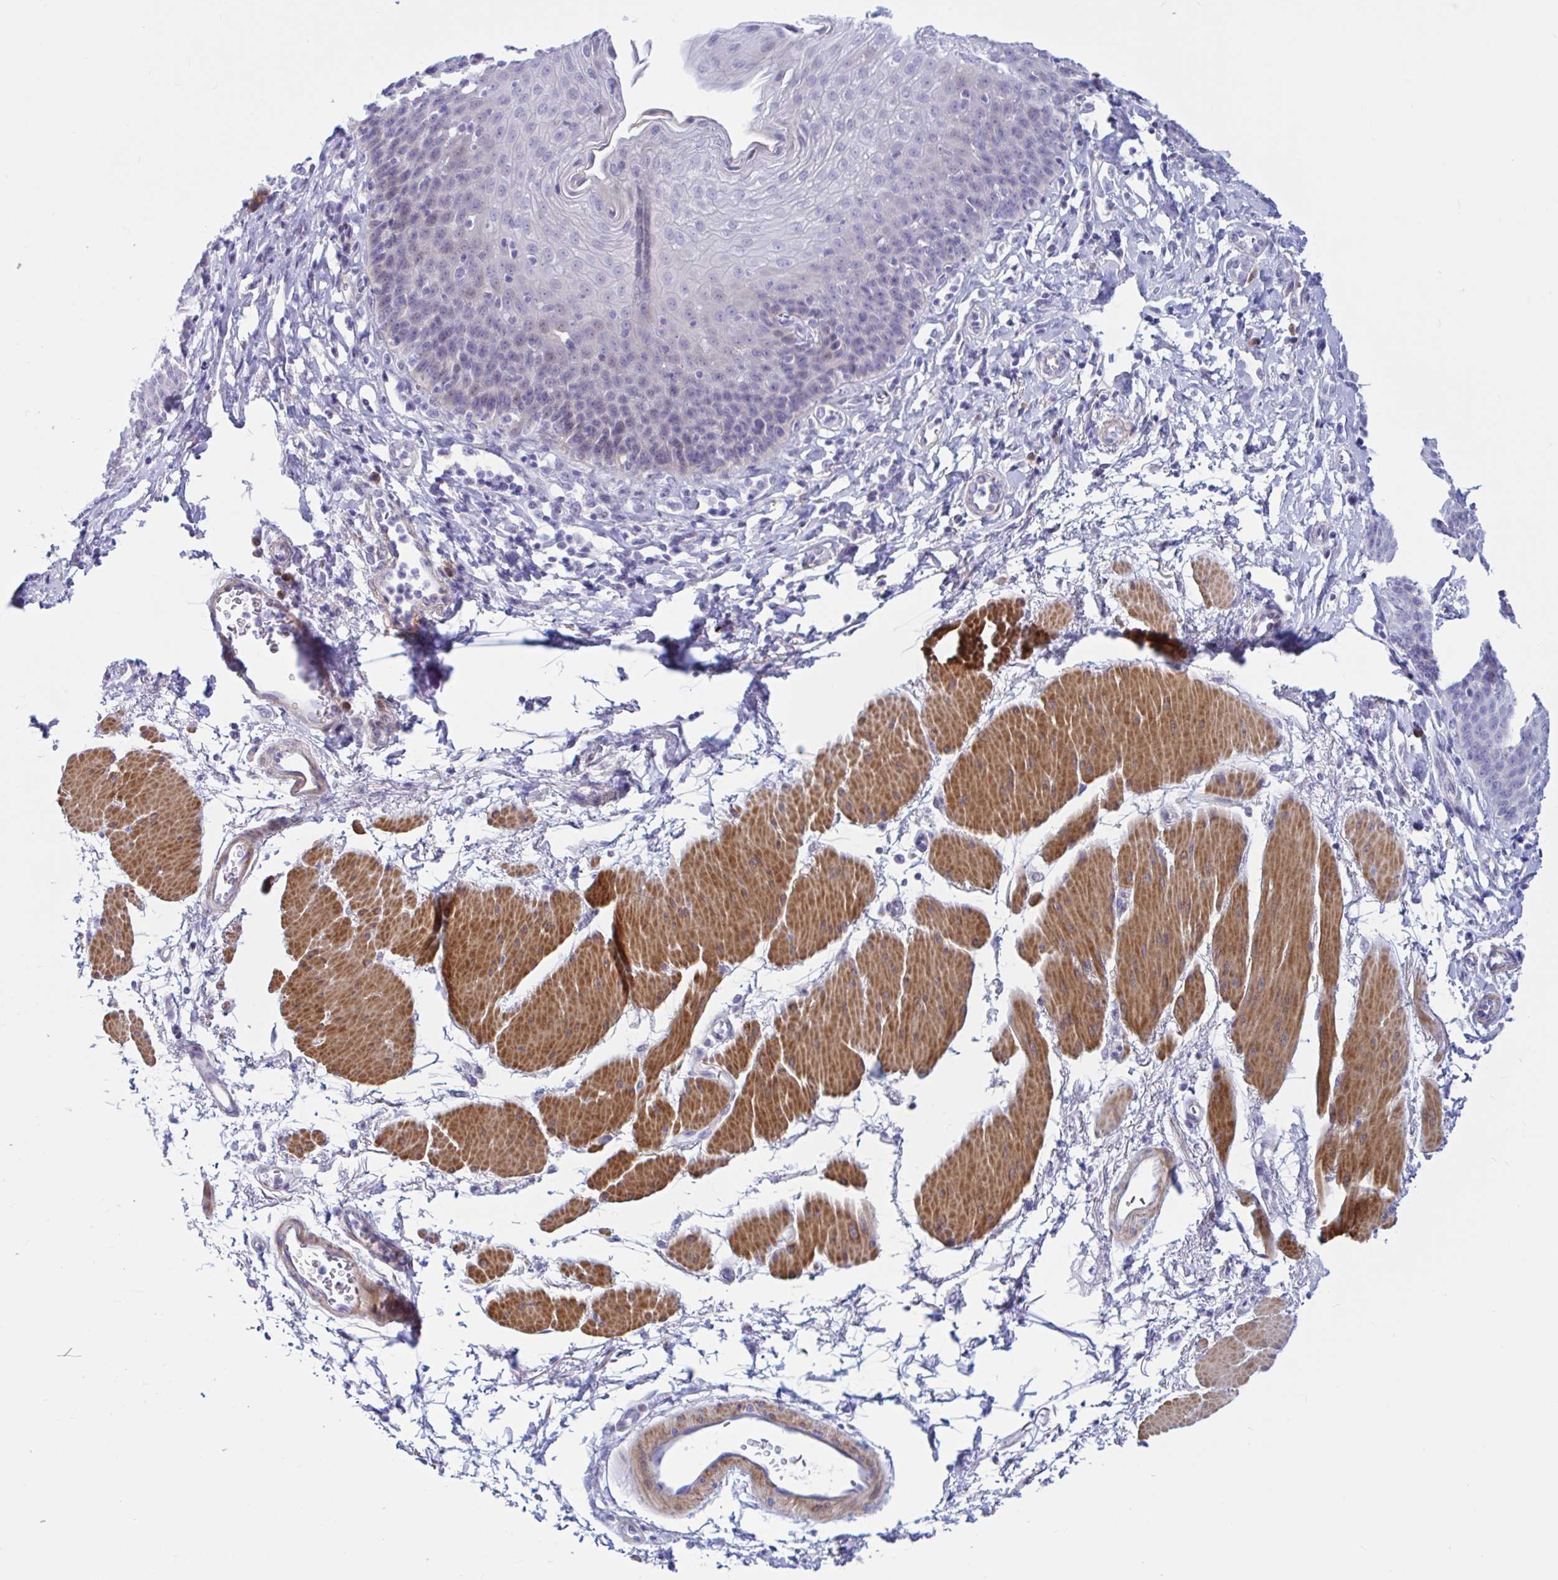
{"staining": {"intensity": "negative", "quantity": "none", "location": "none"}, "tissue": "esophagus", "cell_type": "Squamous epithelial cells", "image_type": "normal", "snomed": [{"axis": "morphology", "description": "Normal tissue, NOS"}, {"axis": "topography", "description": "Esophagus"}], "caption": "The immunohistochemistry histopathology image has no significant expression in squamous epithelial cells of esophagus. (DAB immunohistochemistry (IHC) with hematoxylin counter stain).", "gene": "ENSG00000271254", "patient": {"sex": "female", "age": 81}}